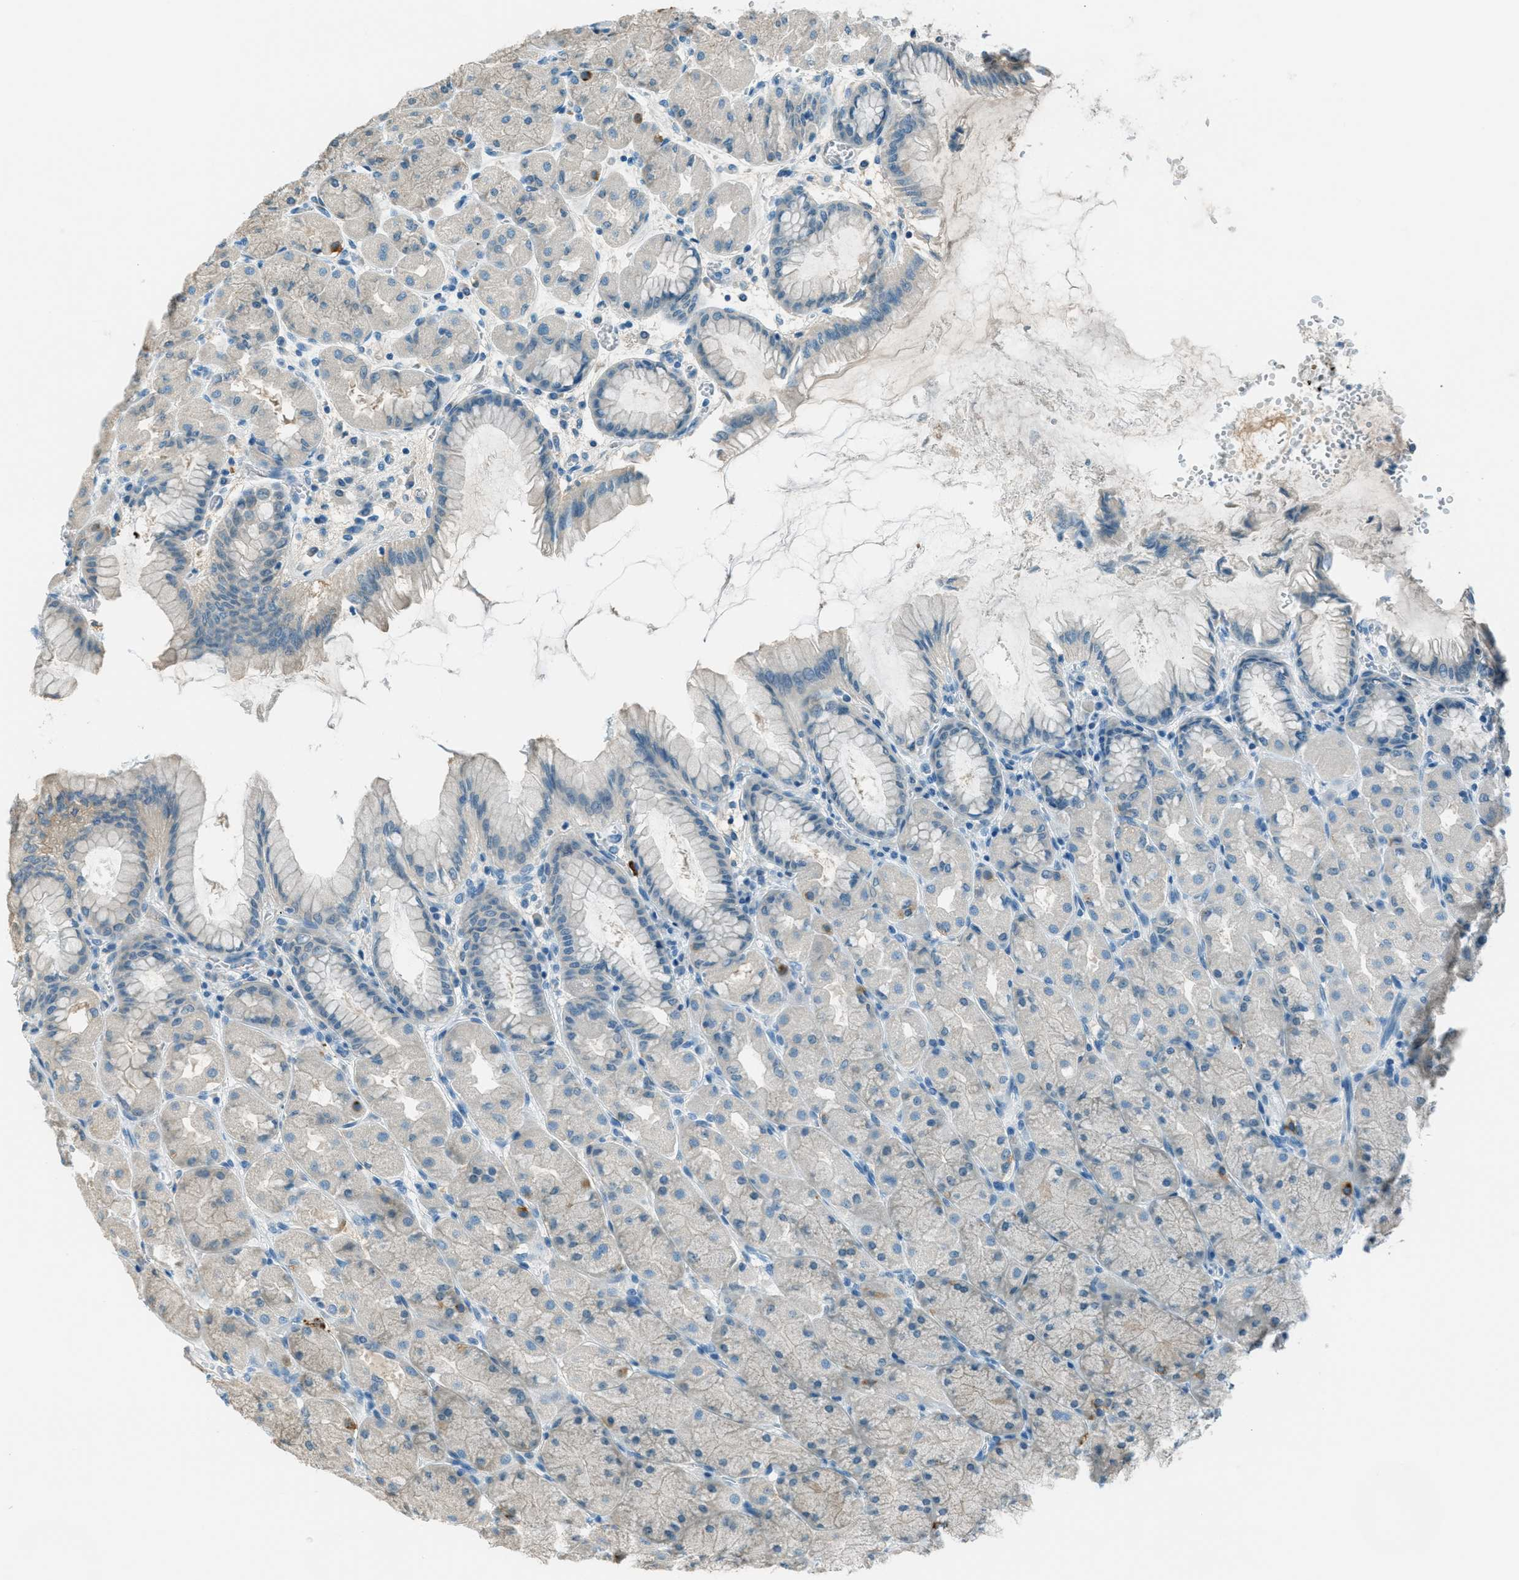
{"staining": {"intensity": "moderate", "quantity": "<25%", "location": "cytoplasmic/membranous"}, "tissue": "stomach", "cell_type": "Glandular cells", "image_type": "normal", "snomed": [{"axis": "morphology", "description": "Normal tissue, NOS"}, {"axis": "topography", "description": "Stomach, upper"}], "caption": "Protein staining of unremarkable stomach reveals moderate cytoplasmic/membranous staining in approximately <25% of glandular cells.", "gene": "MSLN", "patient": {"sex": "female", "age": 56}}